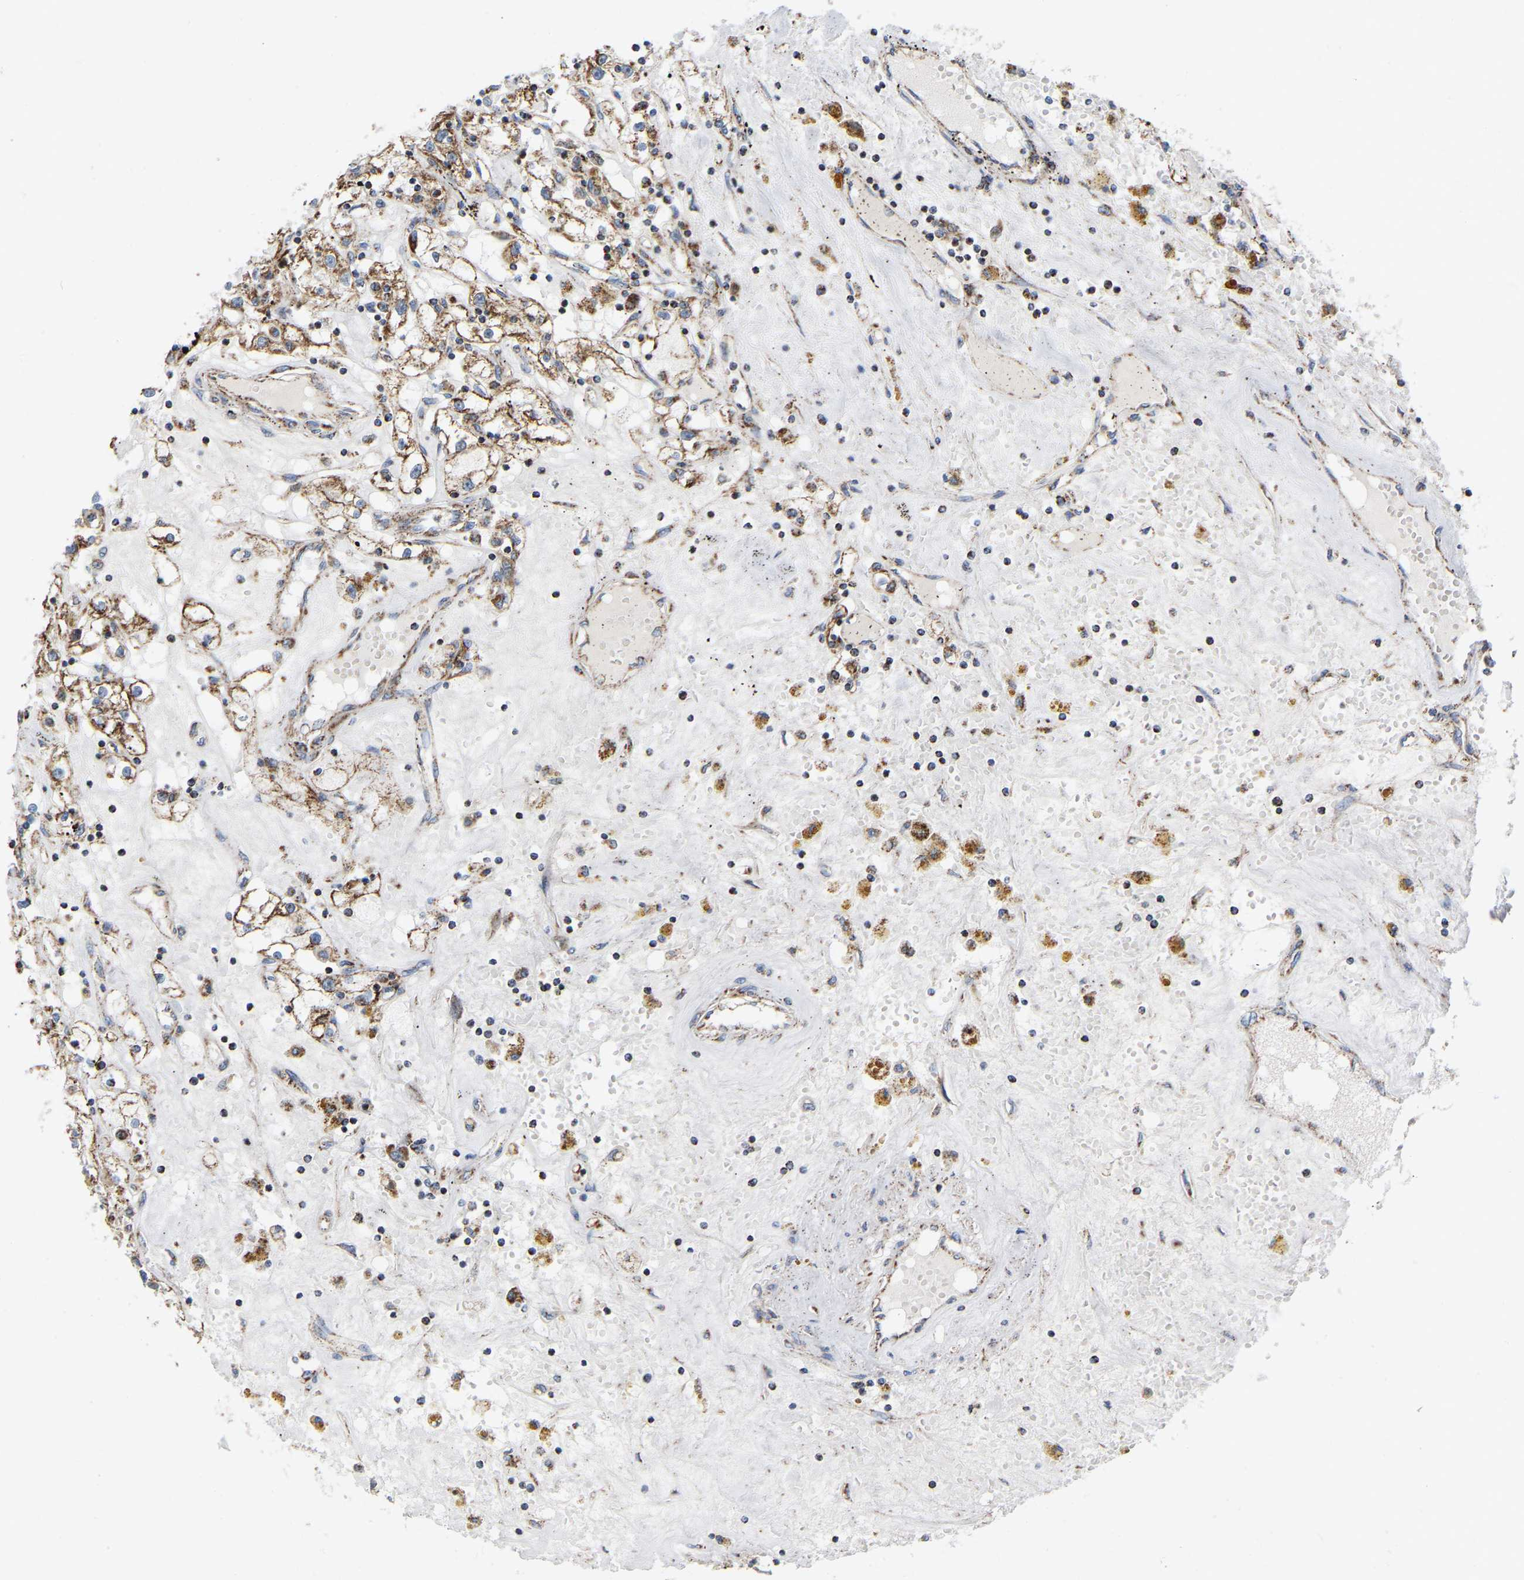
{"staining": {"intensity": "moderate", "quantity": ">75%", "location": "cytoplasmic/membranous"}, "tissue": "renal cancer", "cell_type": "Tumor cells", "image_type": "cancer", "snomed": [{"axis": "morphology", "description": "Adenocarcinoma, NOS"}, {"axis": "topography", "description": "Kidney"}], "caption": "Protein analysis of adenocarcinoma (renal) tissue shows moderate cytoplasmic/membranous positivity in about >75% of tumor cells. The staining was performed using DAB (3,3'-diaminobenzidine) to visualize the protein expression in brown, while the nuclei were stained in blue with hematoxylin (Magnification: 20x).", "gene": "CBLB", "patient": {"sex": "male", "age": 56}}